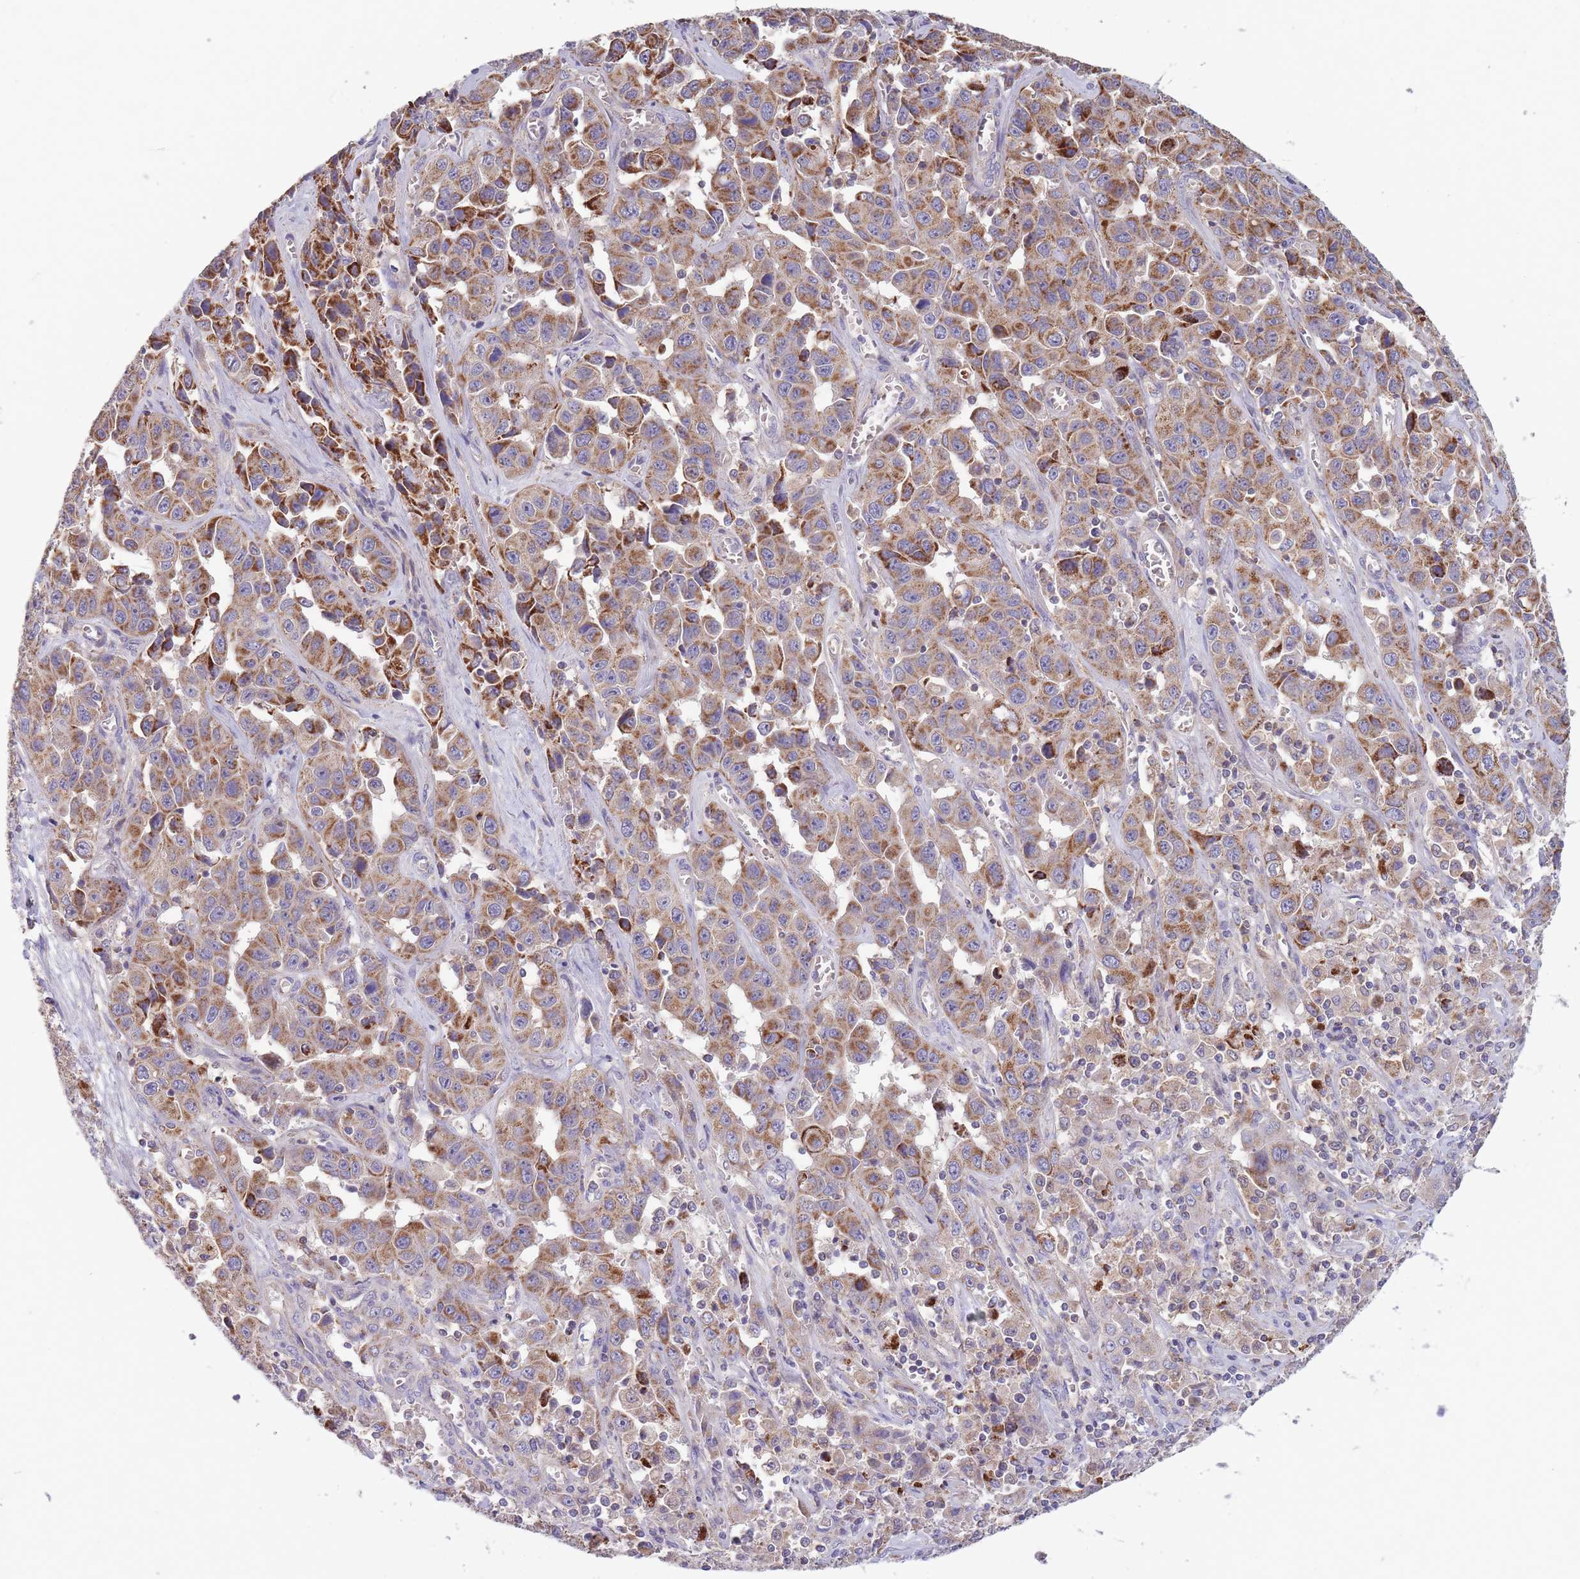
{"staining": {"intensity": "moderate", "quantity": ">75%", "location": "cytoplasmic/membranous"}, "tissue": "liver cancer", "cell_type": "Tumor cells", "image_type": "cancer", "snomed": [{"axis": "morphology", "description": "Cholangiocarcinoma"}, {"axis": "topography", "description": "Liver"}], "caption": "IHC of human liver cancer shows medium levels of moderate cytoplasmic/membranous positivity in approximately >75% of tumor cells.", "gene": "SLC25A42", "patient": {"sex": "female", "age": 52}}